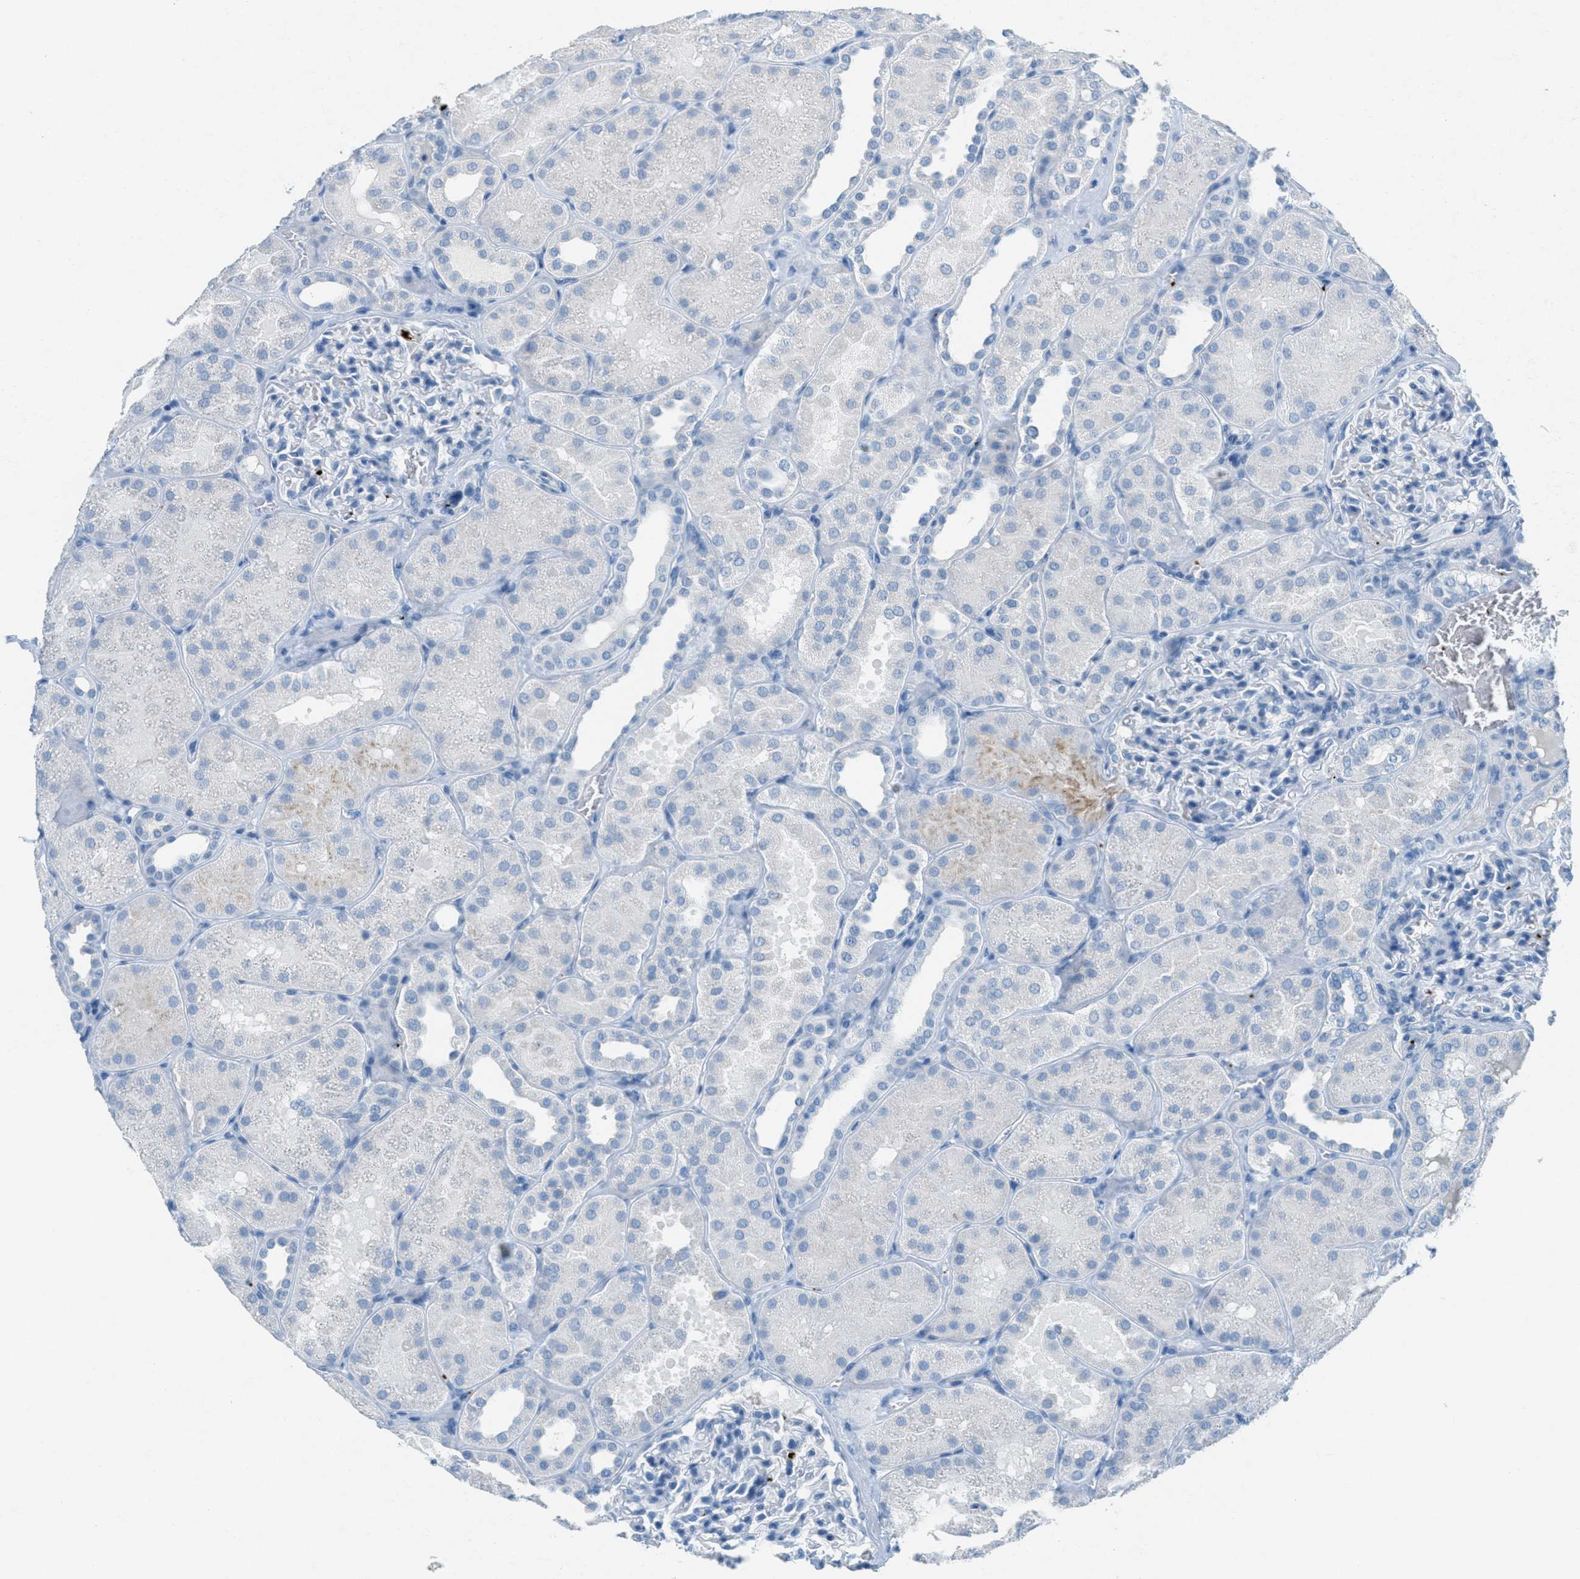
{"staining": {"intensity": "negative", "quantity": "none", "location": "none"}, "tissue": "kidney", "cell_type": "Cells in glomeruli", "image_type": "normal", "snomed": [{"axis": "morphology", "description": "Normal tissue, NOS"}, {"axis": "topography", "description": "Kidney"}], "caption": "There is no significant positivity in cells in glomeruli of kidney. Brightfield microscopy of immunohistochemistry stained with DAB (brown) and hematoxylin (blue), captured at high magnification.", "gene": "PPBP", "patient": {"sex": "male", "age": 28}}